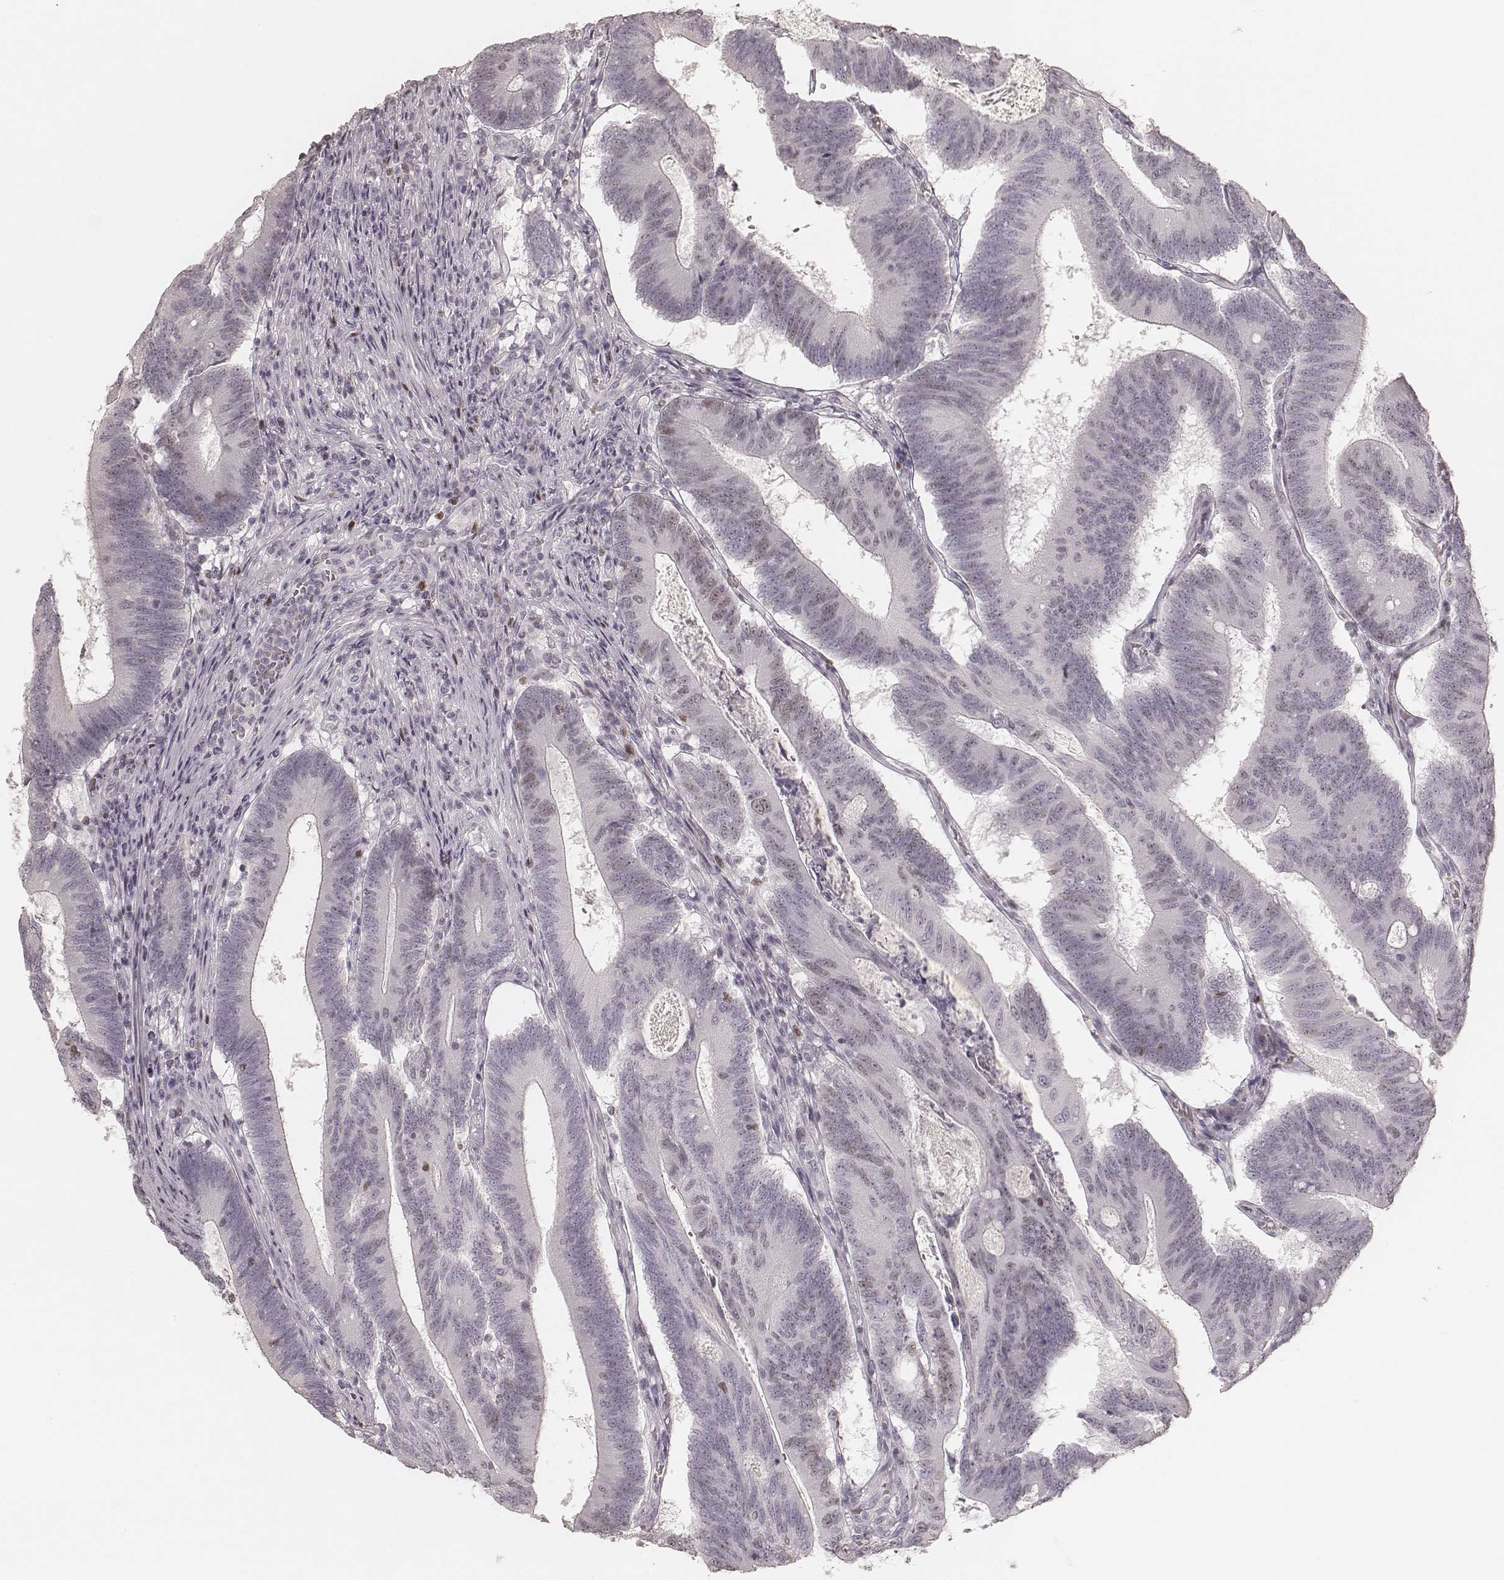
{"staining": {"intensity": "negative", "quantity": "none", "location": "none"}, "tissue": "colorectal cancer", "cell_type": "Tumor cells", "image_type": "cancer", "snomed": [{"axis": "morphology", "description": "Adenocarcinoma, NOS"}, {"axis": "topography", "description": "Colon"}], "caption": "High power microscopy photomicrograph of an immunohistochemistry (IHC) histopathology image of colorectal adenocarcinoma, revealing no significant staining in tumor cells.", "gene": "TEX37", "patient": {"sex": "female", "age": 70}}